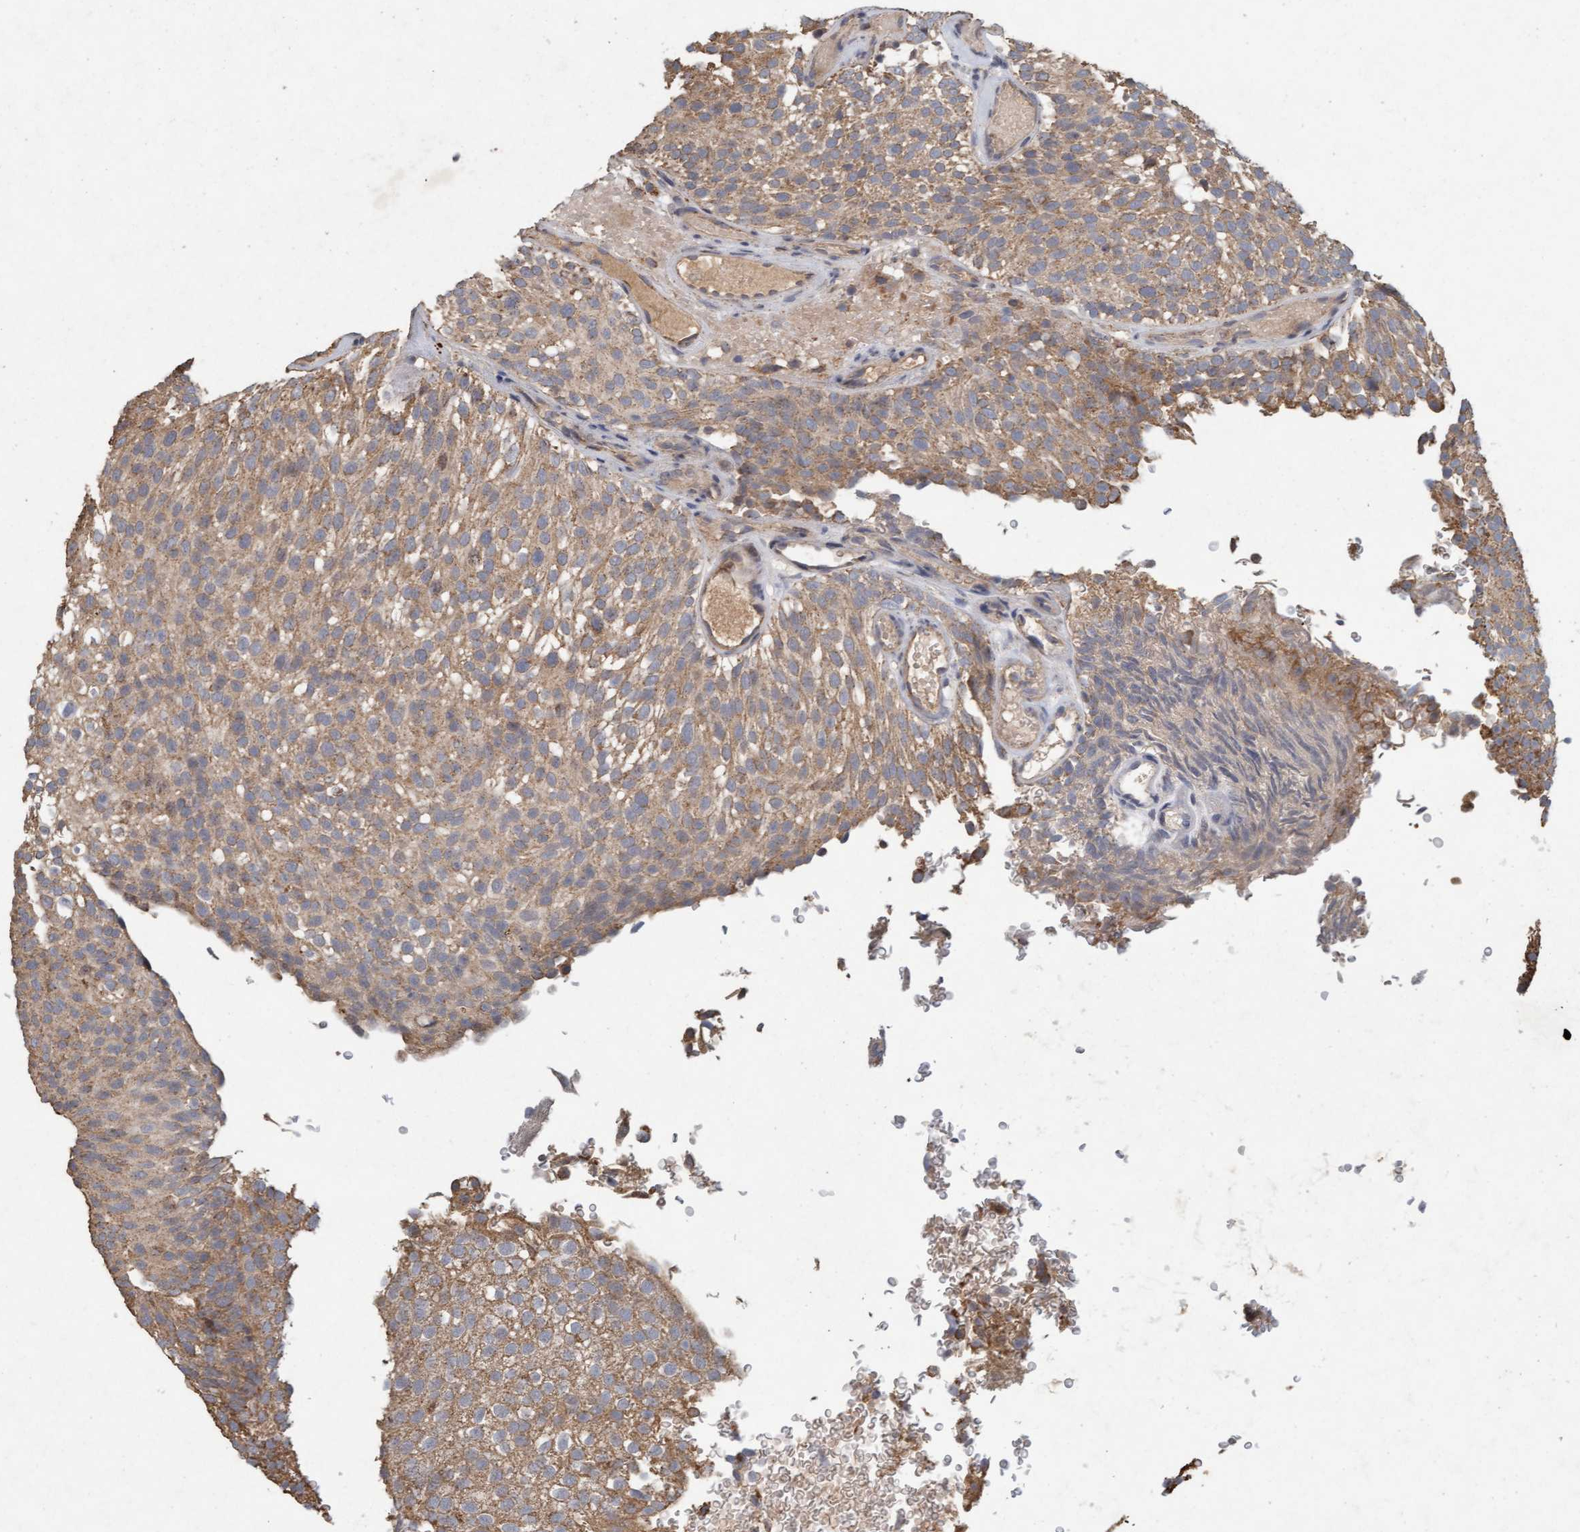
{"staining": {"intensity": "weak", "quantity": ">75%", "location": "cytoplasmic/membranous"}, "tissue": "urothelial cancer", "cell_type": "Tumor cells", "image_type": "cancer", "snomed": [{"axis": "morphology", "description": "Urothelial carcinoma, Low grade"}, {"axis": "topography", "description": "Urinary bladder"}], "caption": "Low-grade urothelial carcinoma stained with immunohistochemistry shows weak cytoplasmic/membranous expression in about >75% of tumor cells.", "gene": "VSIG8", "patient": {"sex": "male", "age": 78}}